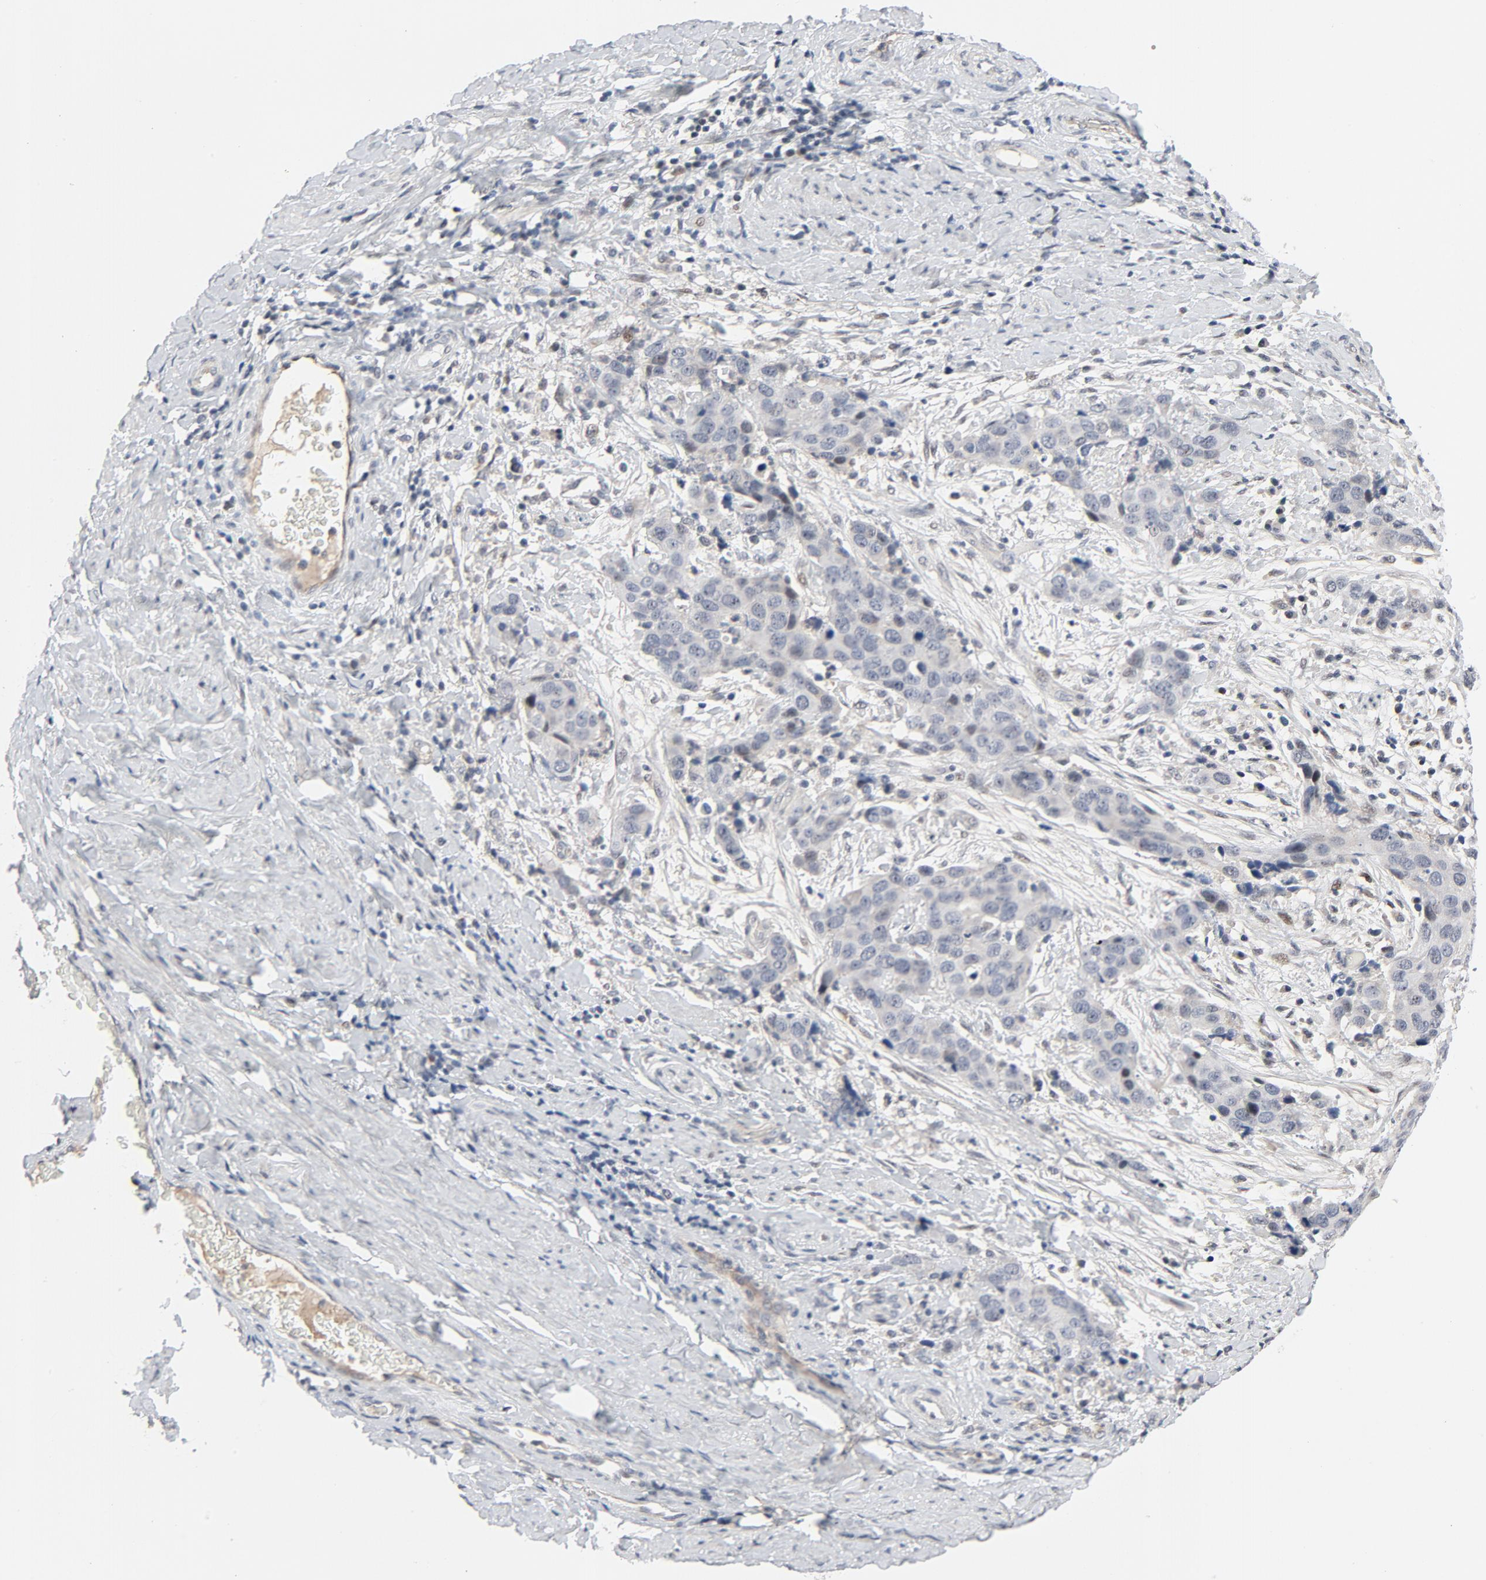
{"staining": {"intensity": "negative", "quantity": "none", "location": "none"}, "tissue": "cervical cancer", "cell_type": "Tumor cells", "image_type": "cancer", "snomed": [{"axis": "morphology", "description": "Squamous cell carcinoma, NOS"}, {"axis": "topography", "description": "Cervix"}], "caption": "Immunohistochemical staining of cervical cancer (squamous cell carcinoma) exhibits no significant positivity in tumor cells. (Immunohistochemistry (ihc), brightfield microscopy, high magnification).", "gene": "FSCB", "patient": {"sex": "female", "age": 54}}